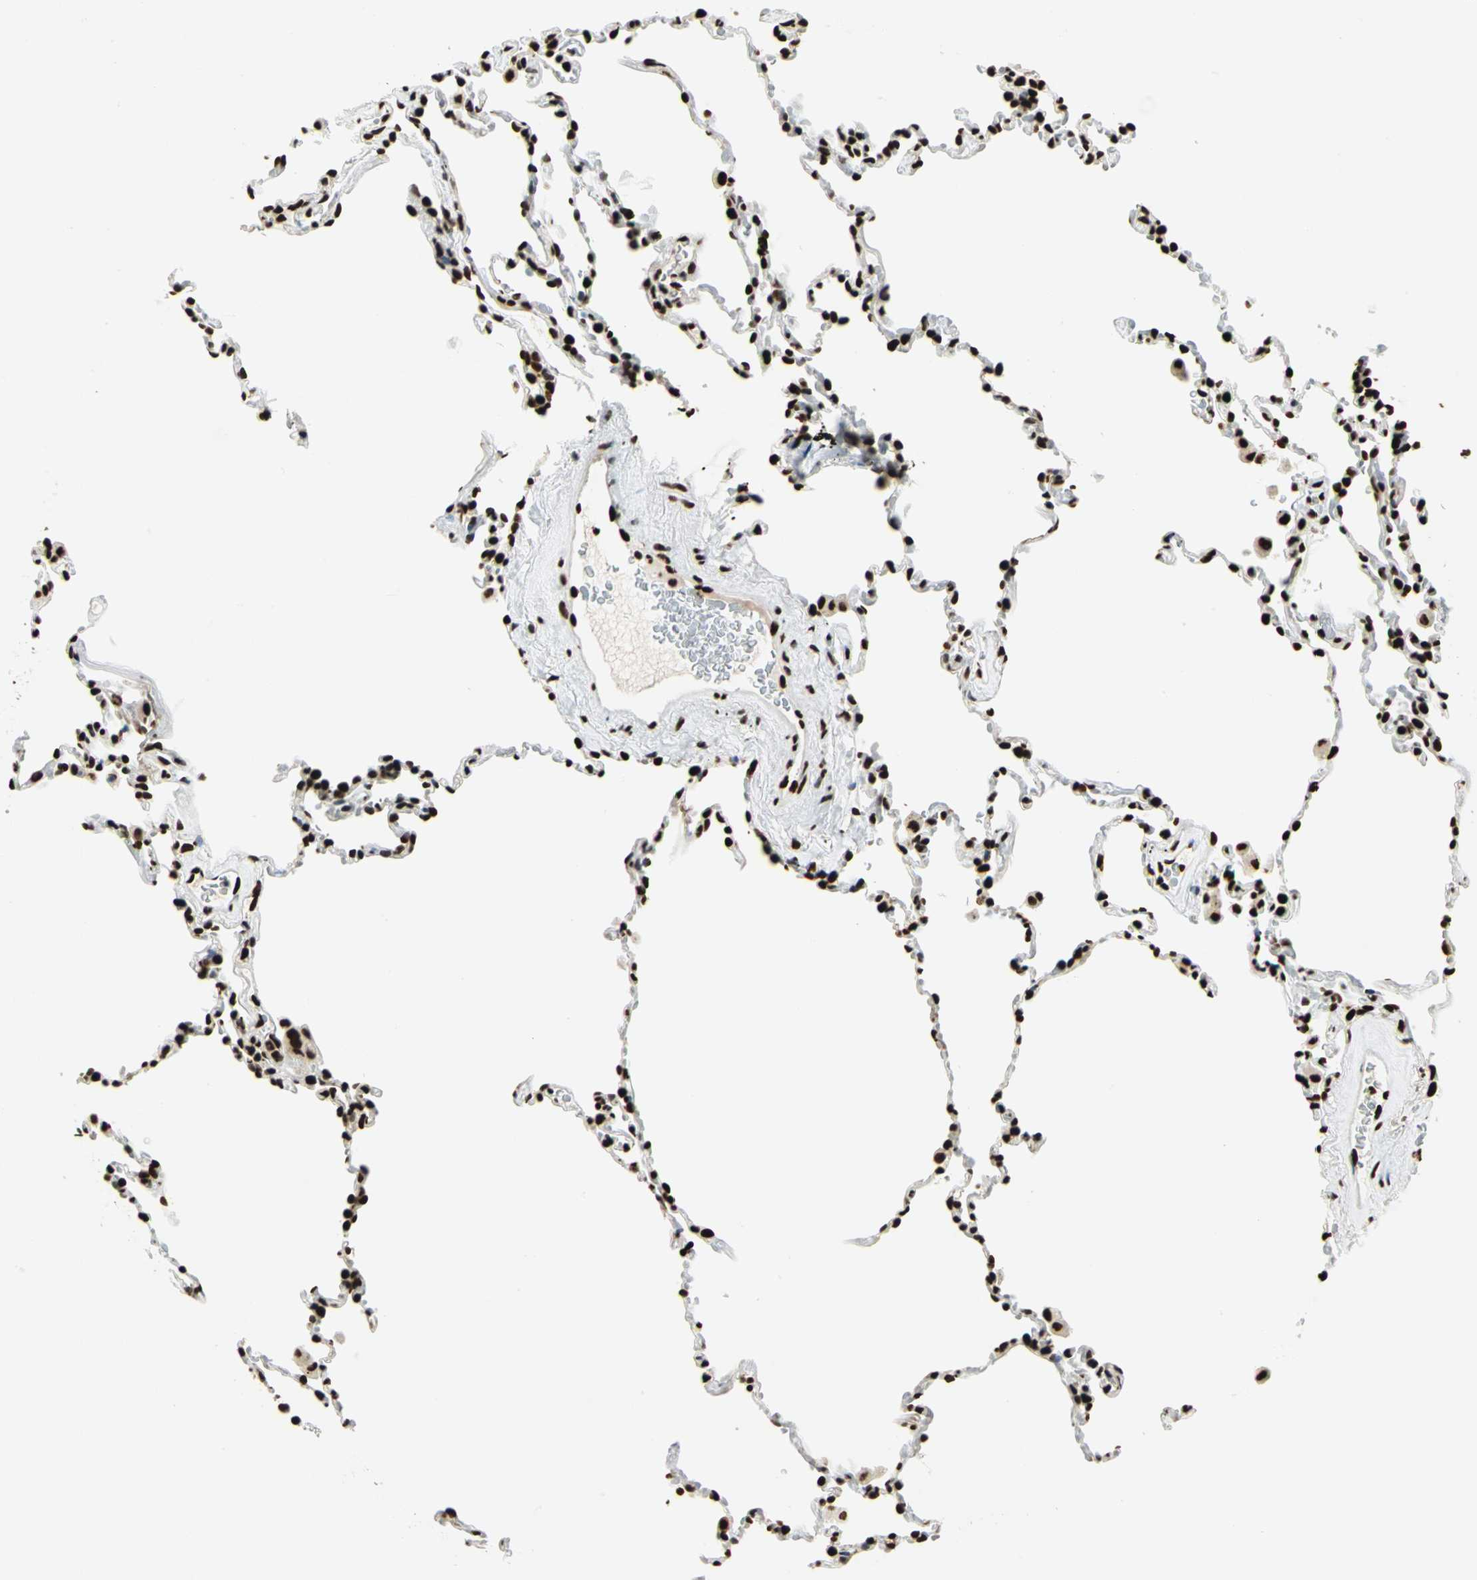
{"staining": {"intensity": "strong", "quantity": ">75%", "location": "nuclear"}, "tissue": "lung", "cell_type": "Alveolar cells", "image_type": "normal", "snomed": [{"axis": "morphology", "description": "Normal tissue, NOS"}, {"axis": "morphology", "description": "Soft tissue tumor metastatic"}, {"axis": "topography", "description": "Lung"}], "caption": "High-power microscopy captured an immunohistochemistry image of normal lung, revealing strong nuclear positivity in approximately >75% of alveolar cells.", "gene": "HMGB1", "patient": {"sex": "male", "age": 59}}